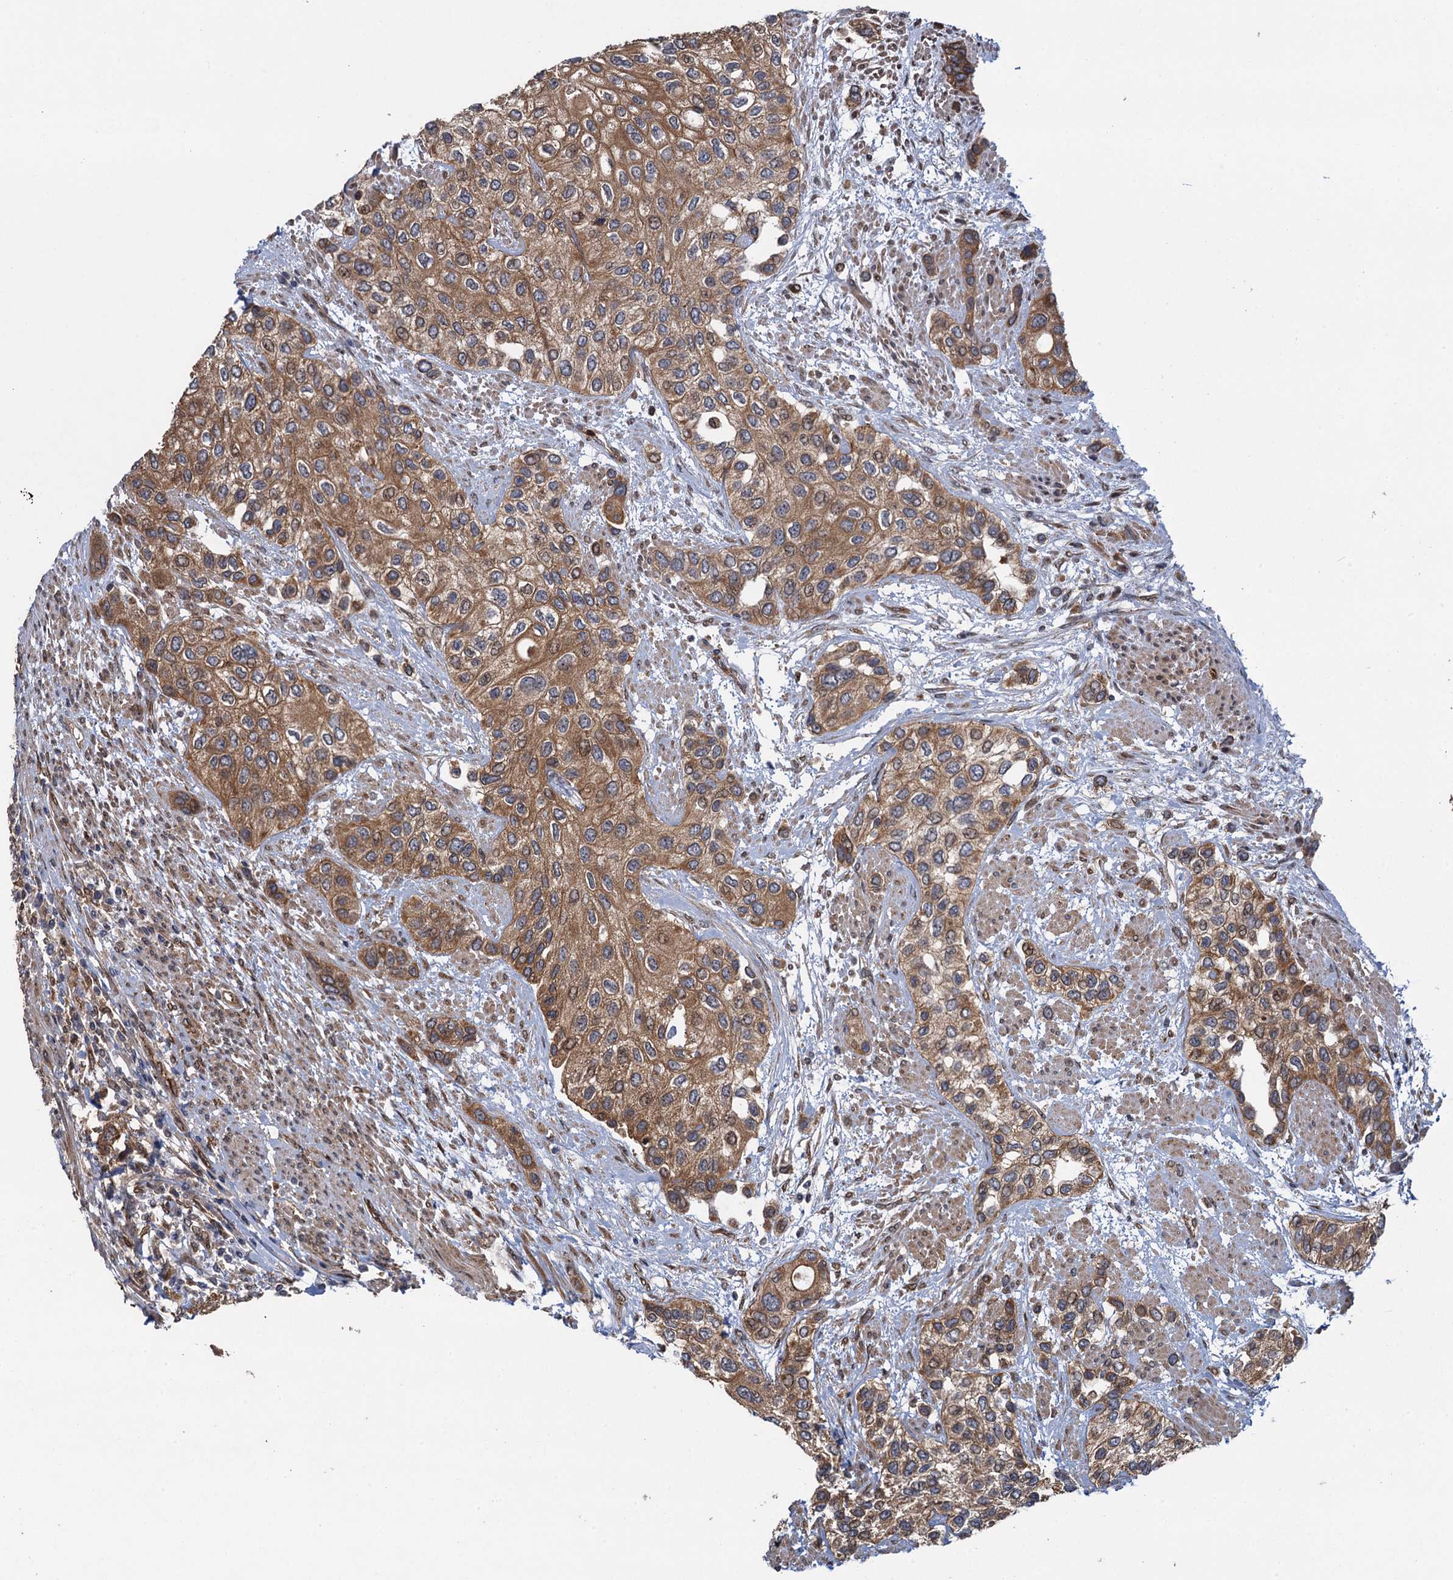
{"staining": {"intensity": "moderate", "quantity": ">75%", "location": "cytoplasmic/membranous"}, "tissue": "urothelial cancer", "cell_type": "Tumor cells", "image_type": "cancer", "snomed": [{"axis": "morphology", "description": "Normal tissue, NOS"}, {"axis": "morphology", "description": "Urothelial carcinoma, High grade"}, {"axis": "topography", "description": "Vascular tissue"}, {"axis": "topography", "description": "Urinary bladder"}], "caption": "An IHC micrograph of tumor tissue is shown. Protein staining in brown shows moderate cytoplasmic/membranous positivity in urothelial cancer within tumor cells.", "gene": "EVX2", "patient": {"sex": "female", "age": 56}}